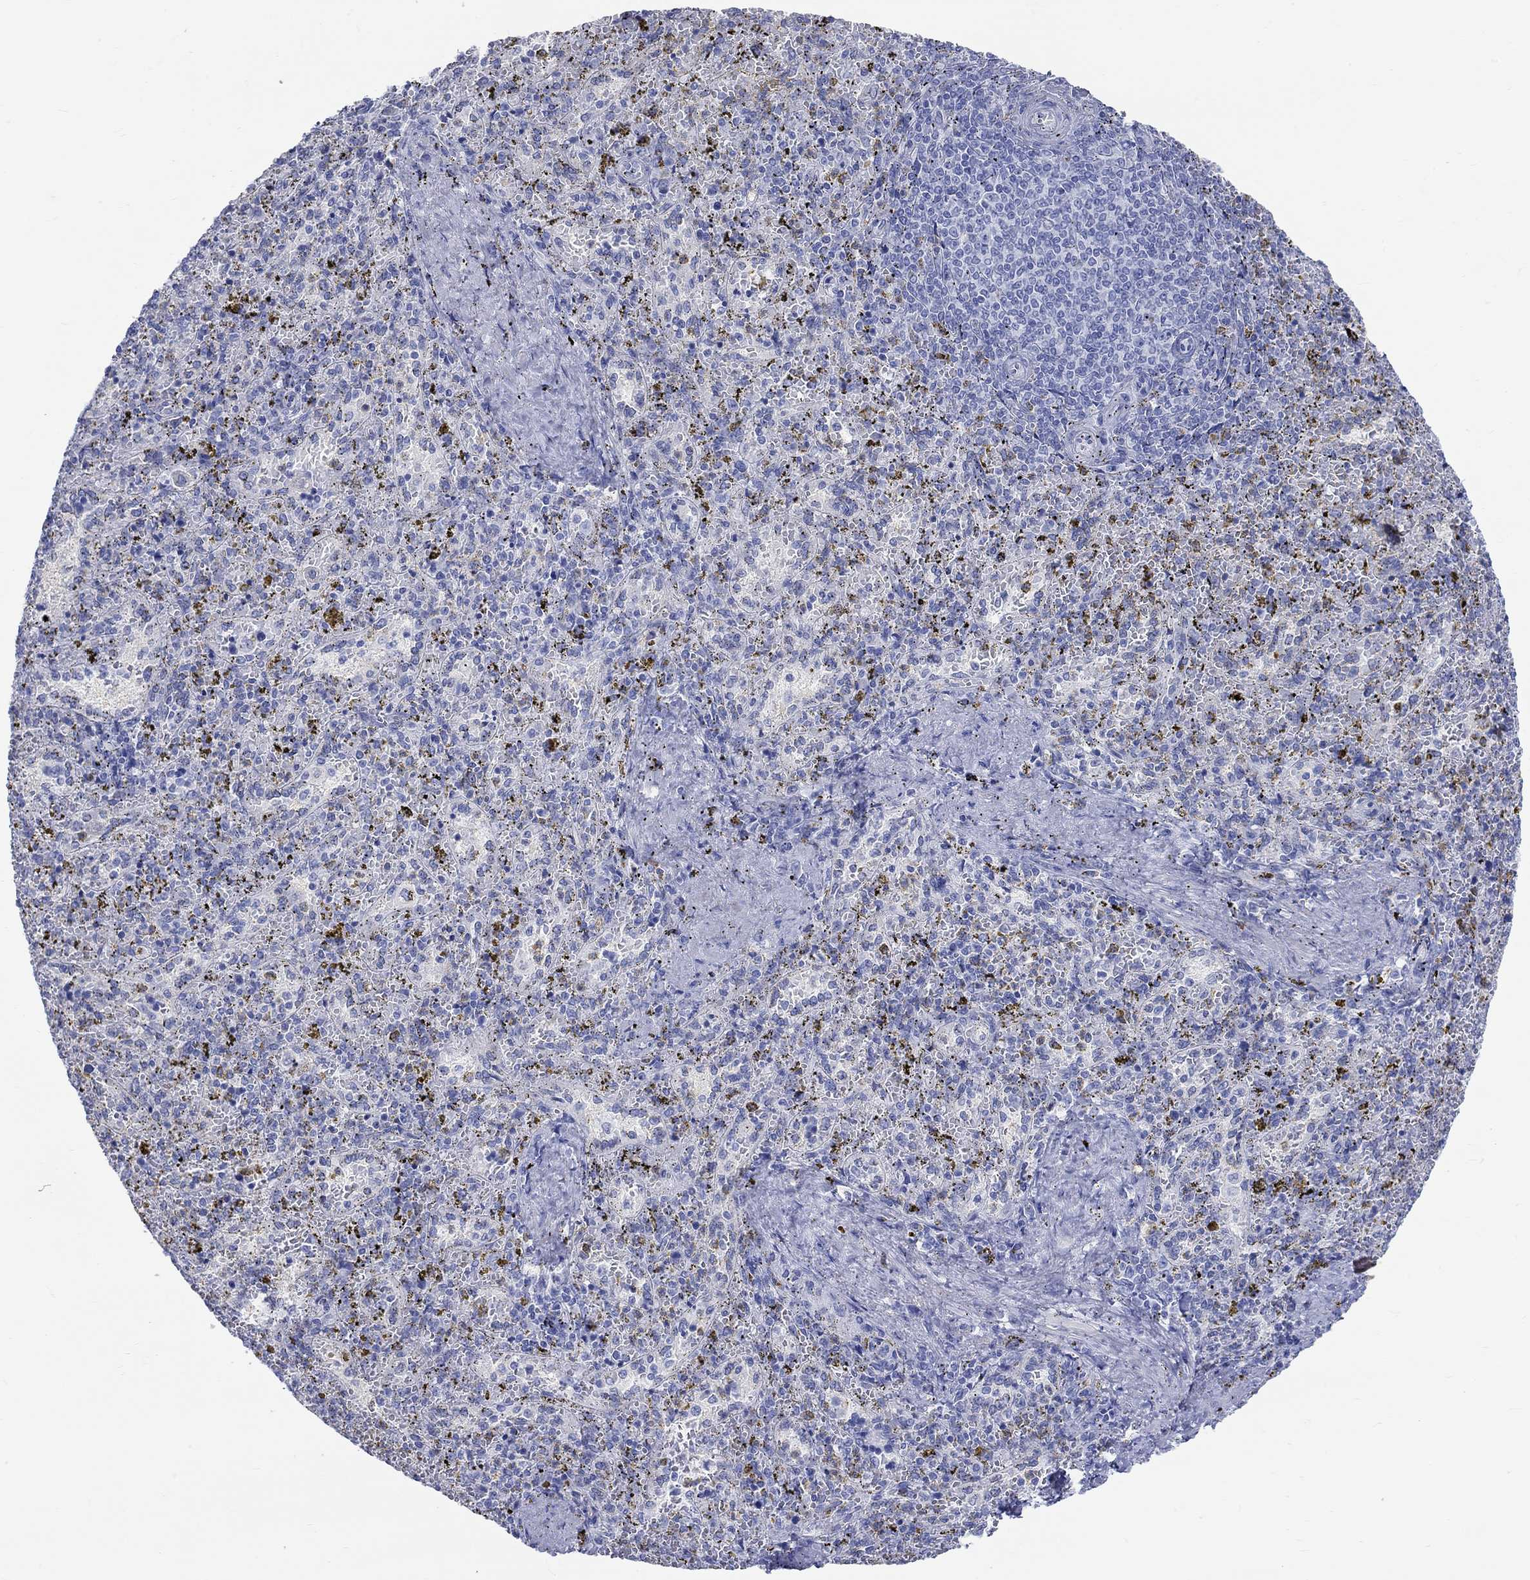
{"staining": {"intensity": "negative", "quantity": "none", "location": "none"}, "tissue": "spleen", "cell_type": "Cells in red pulp", "image_type": "normal", "snomed": [{"axis": "morphology", "description": "Normal tissue, NOS"}, {"axis": "topography", "description": "Spleen"}], "caption": "Image shows no significant protein positivity in cells in red pulp of unremarkable spleen.", "gene": "SPATA9", "patient": {"sex": "female", "age": 50}}